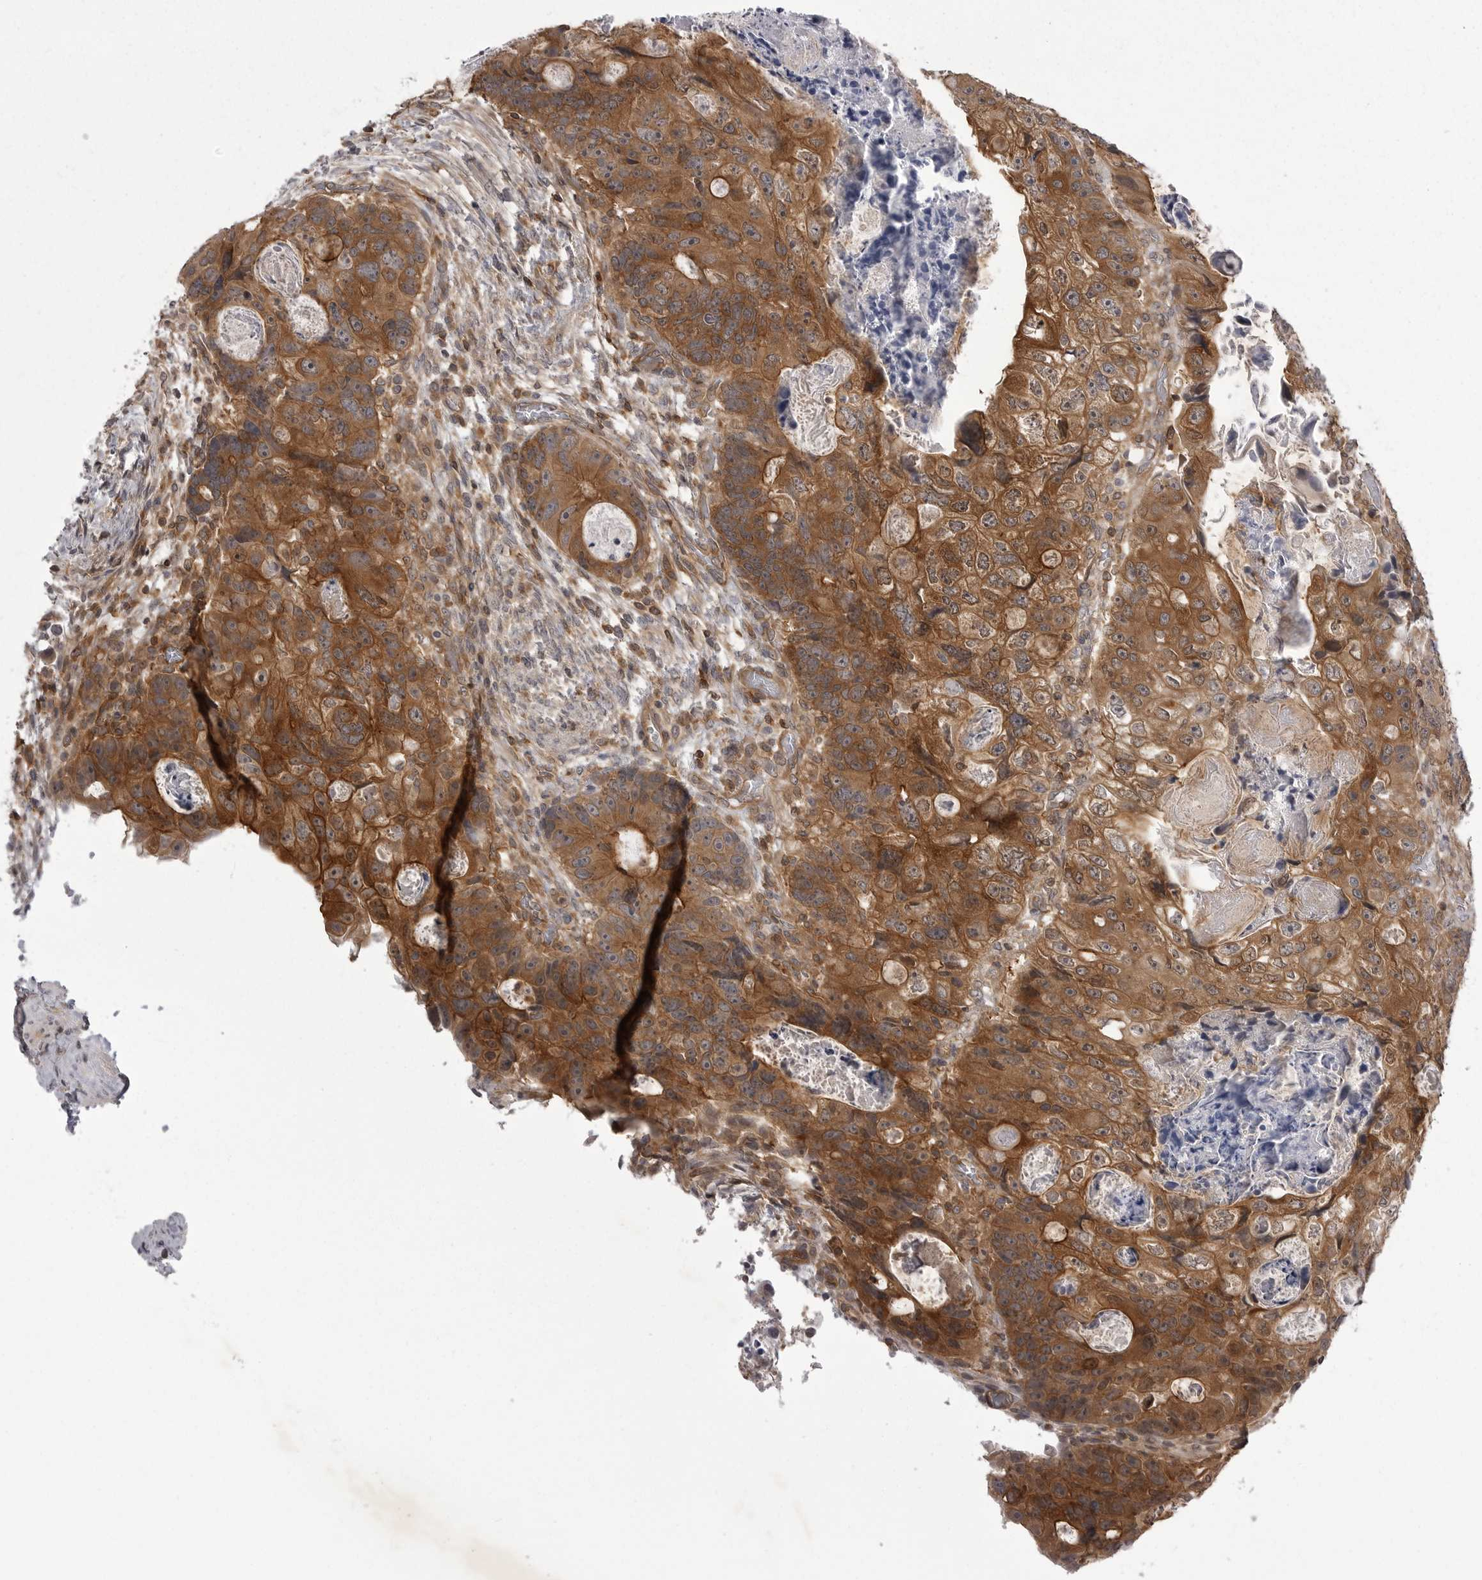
{"staining": {"intensity": "strong", "quantity": ">75%", "location": "cytoplasmic/membranous"}, "tissue": "colorectal cancer", "cell_type": "Tumor cells", "image_type": "cancer", "snomed": [{"axis": "morphology", "description": "Adenocarcinoma, NOS"}, {"axis": "topography", "description": "Rectum"}], "caption": "There is high levels of strong cytoplasmic/membranous positivity in tumor cells of colorectal adenocarcinoma, as demonstrated by immunohistochemical staining (brown color).", "gene": "STK24", "patient": {"sex": "male", "age": 59}}